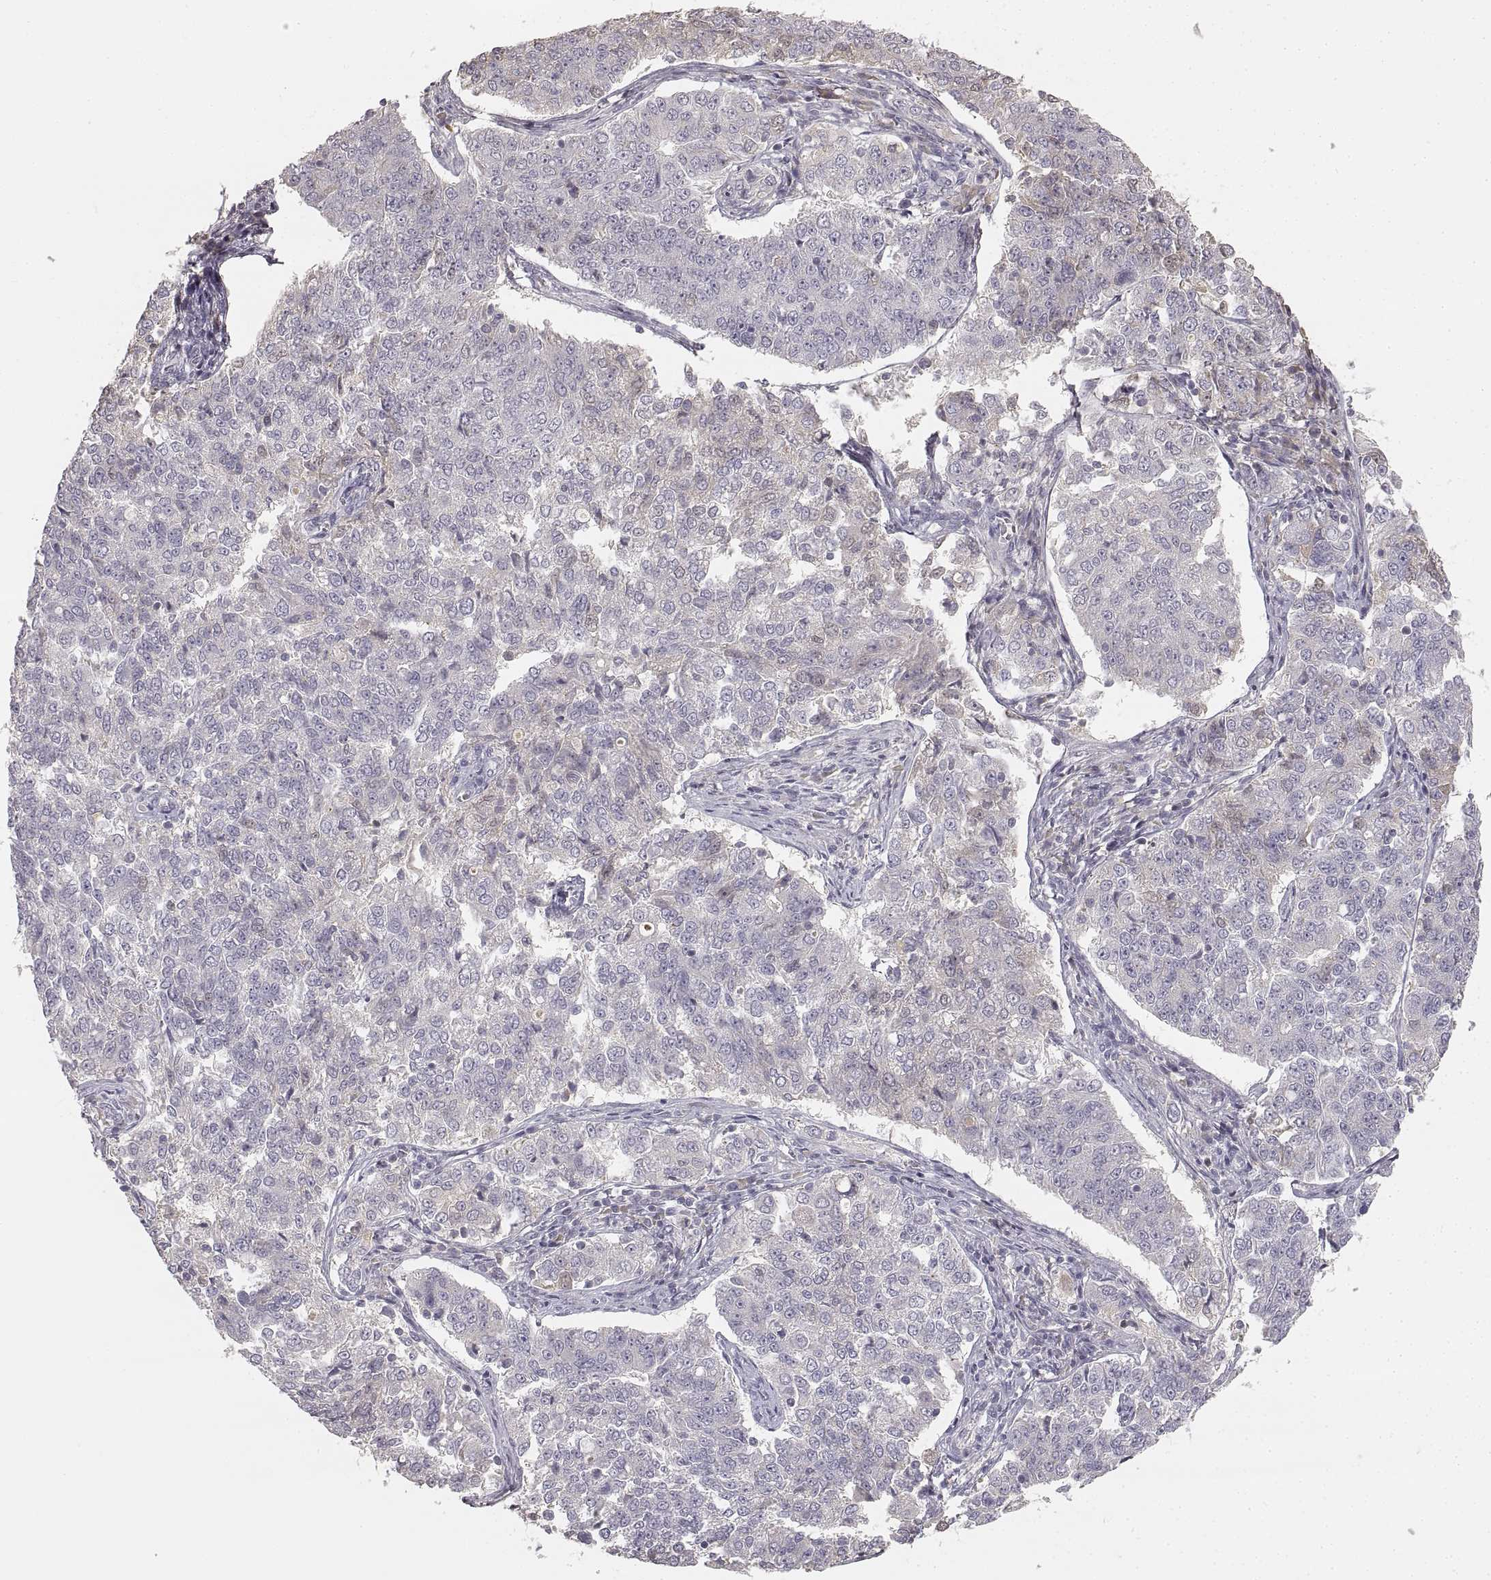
{"staining": {"intensity": "weak", "quantity": "<25%", "location": "cytoplasmic/membranous"}, "tissue": "endometrial cancer", "cell_type": "Tumor cells", "image_type": "cancer", "snomed": [{"axis": "morphology", "description": "Adenocarcinoma, NOS"}, {"axis": "topography", "description": "Endometrium"}], "caption": "Adenocarcinoma (endometrial) stained for a protein using immunohistochemistry exhibits no expression tumor cells.", "gene": "RUNDC3A", "patient": {"sex": "female", "age": 43}}